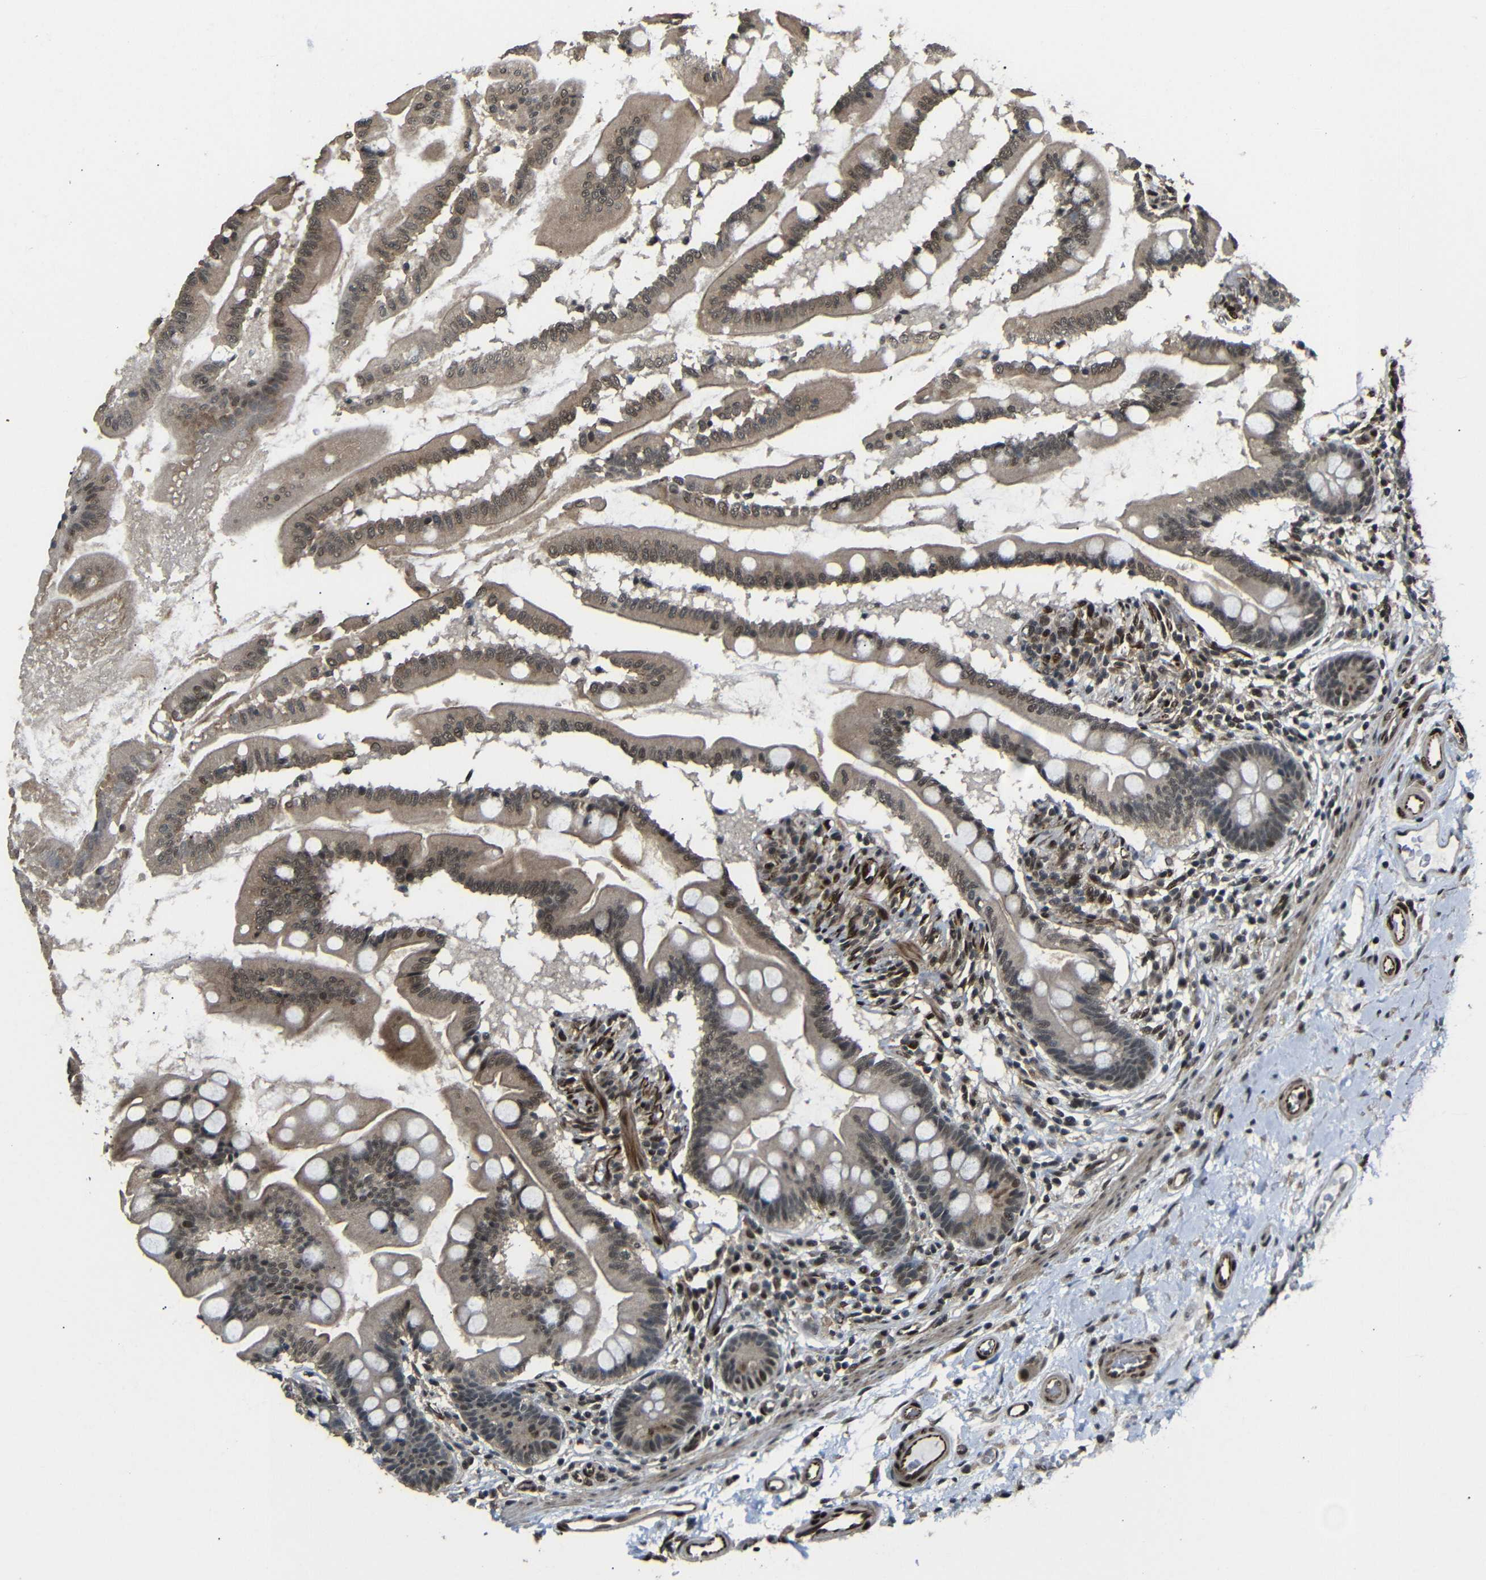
{"staining": {"intensity": "moderate", "quantity": ">75%", "location": "cytoplasmic/membranous,nuclear"}, "tissue": "small intestine", "cell_type": "Glandular cells", "image_type": "normal", "snomed": [{"axis": "morphology", "description": "Normal tissue, NOS"}, {"axis": "topography", "description": "Small intestine"}], "caption": "A brown stain shows moderate cytoplasmic/membranous,nuclear positivity of a protein in glandular cells of benign small intestine.", "gene": "TBX2", "patient": {"sex": "female", "age": 56}}